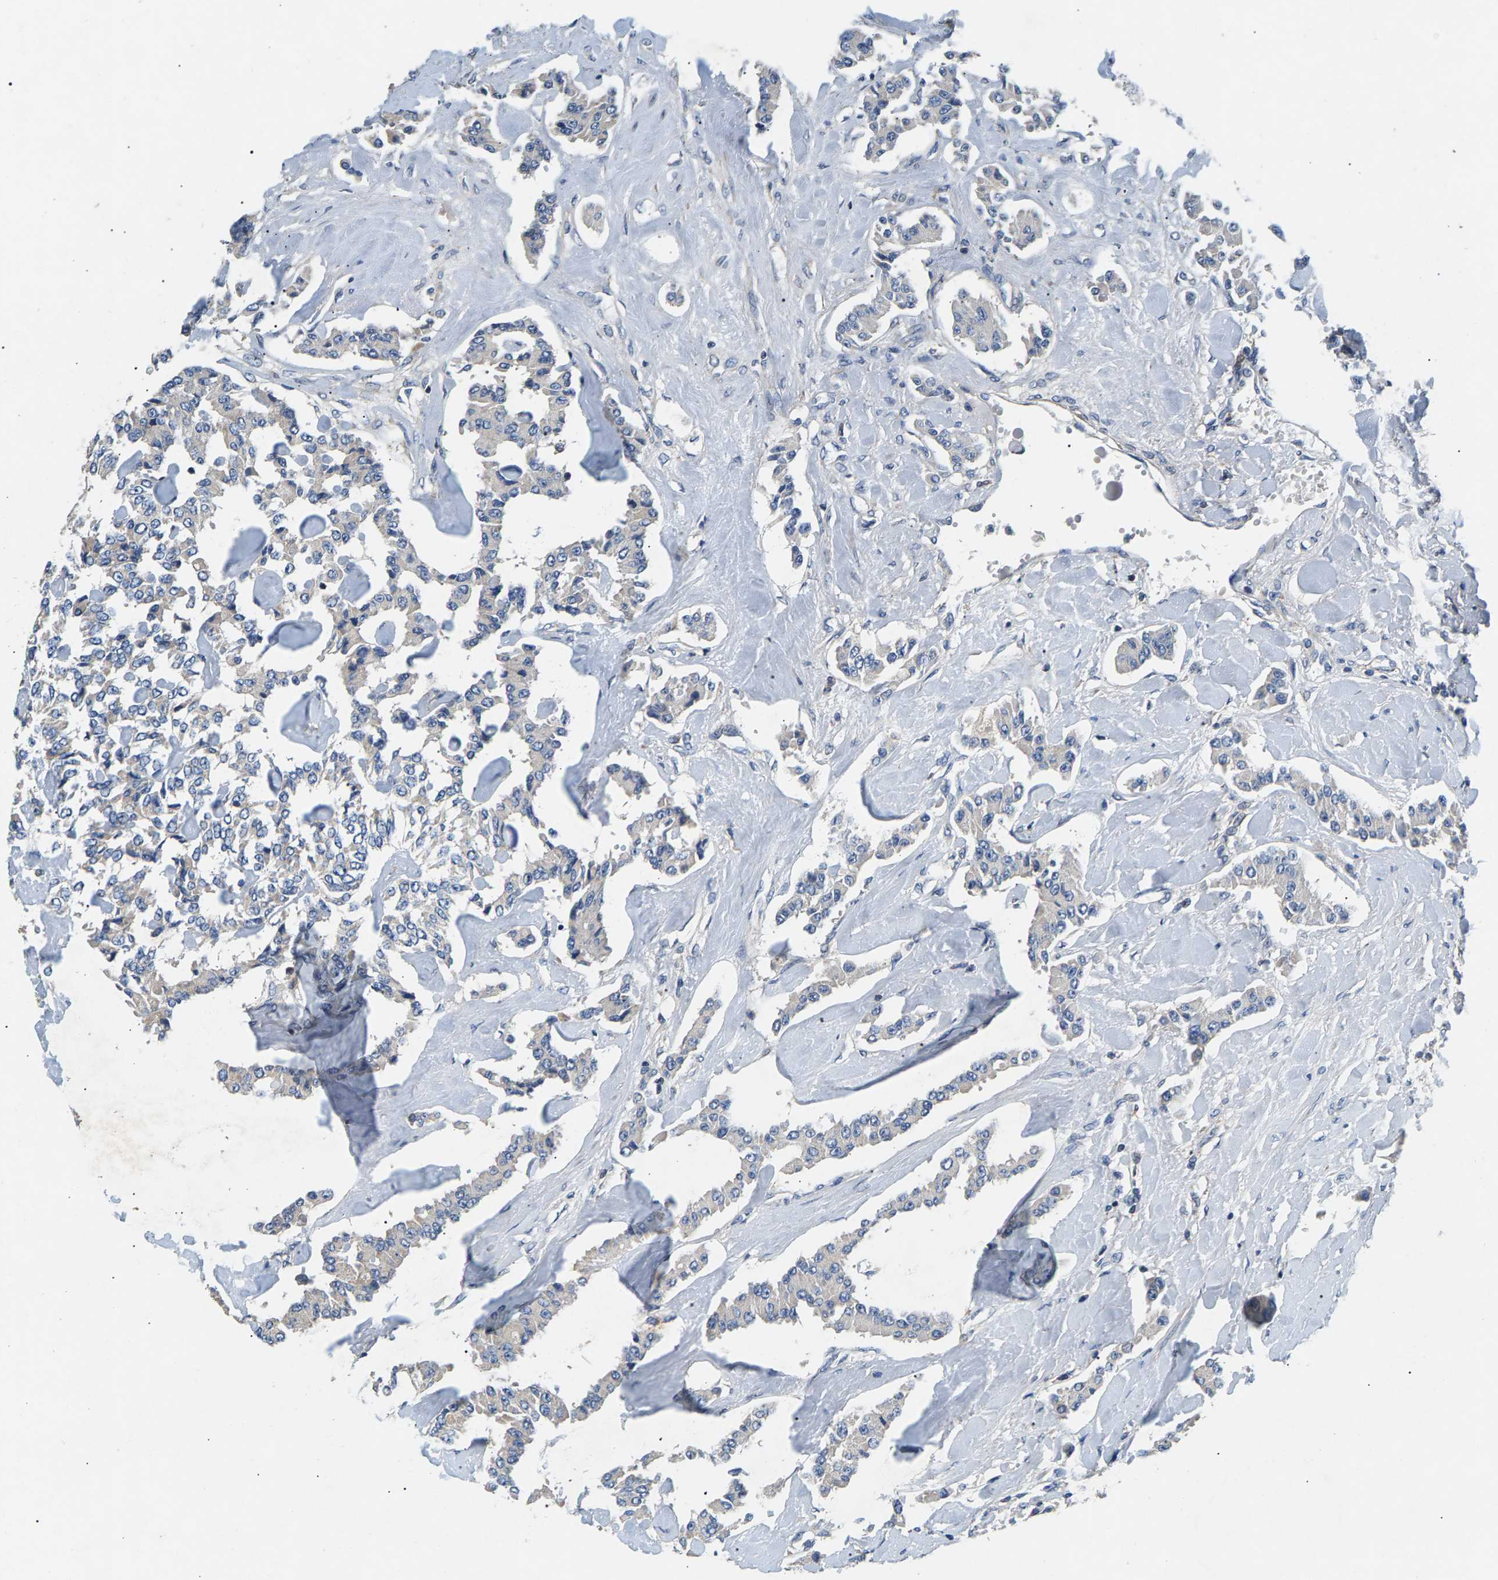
{"staining": {"intensity": "negative", "quantity": "none", "location": "none"}, "tissue": "carcinoid", "cell_type": "Tumor cells", "image_type": "cancer", "snomed": [{"axis": "morphology", "description": "Carcinoid, malignant, NOS"}, {"axis": "topography", "description": "Pancreas"}], "caption": "Human carcinoid stained for a protein using IHC exhibits no staining in tumor cells.", "gene": "NT5C", "patient": {"sex": "male", "age": 41}}